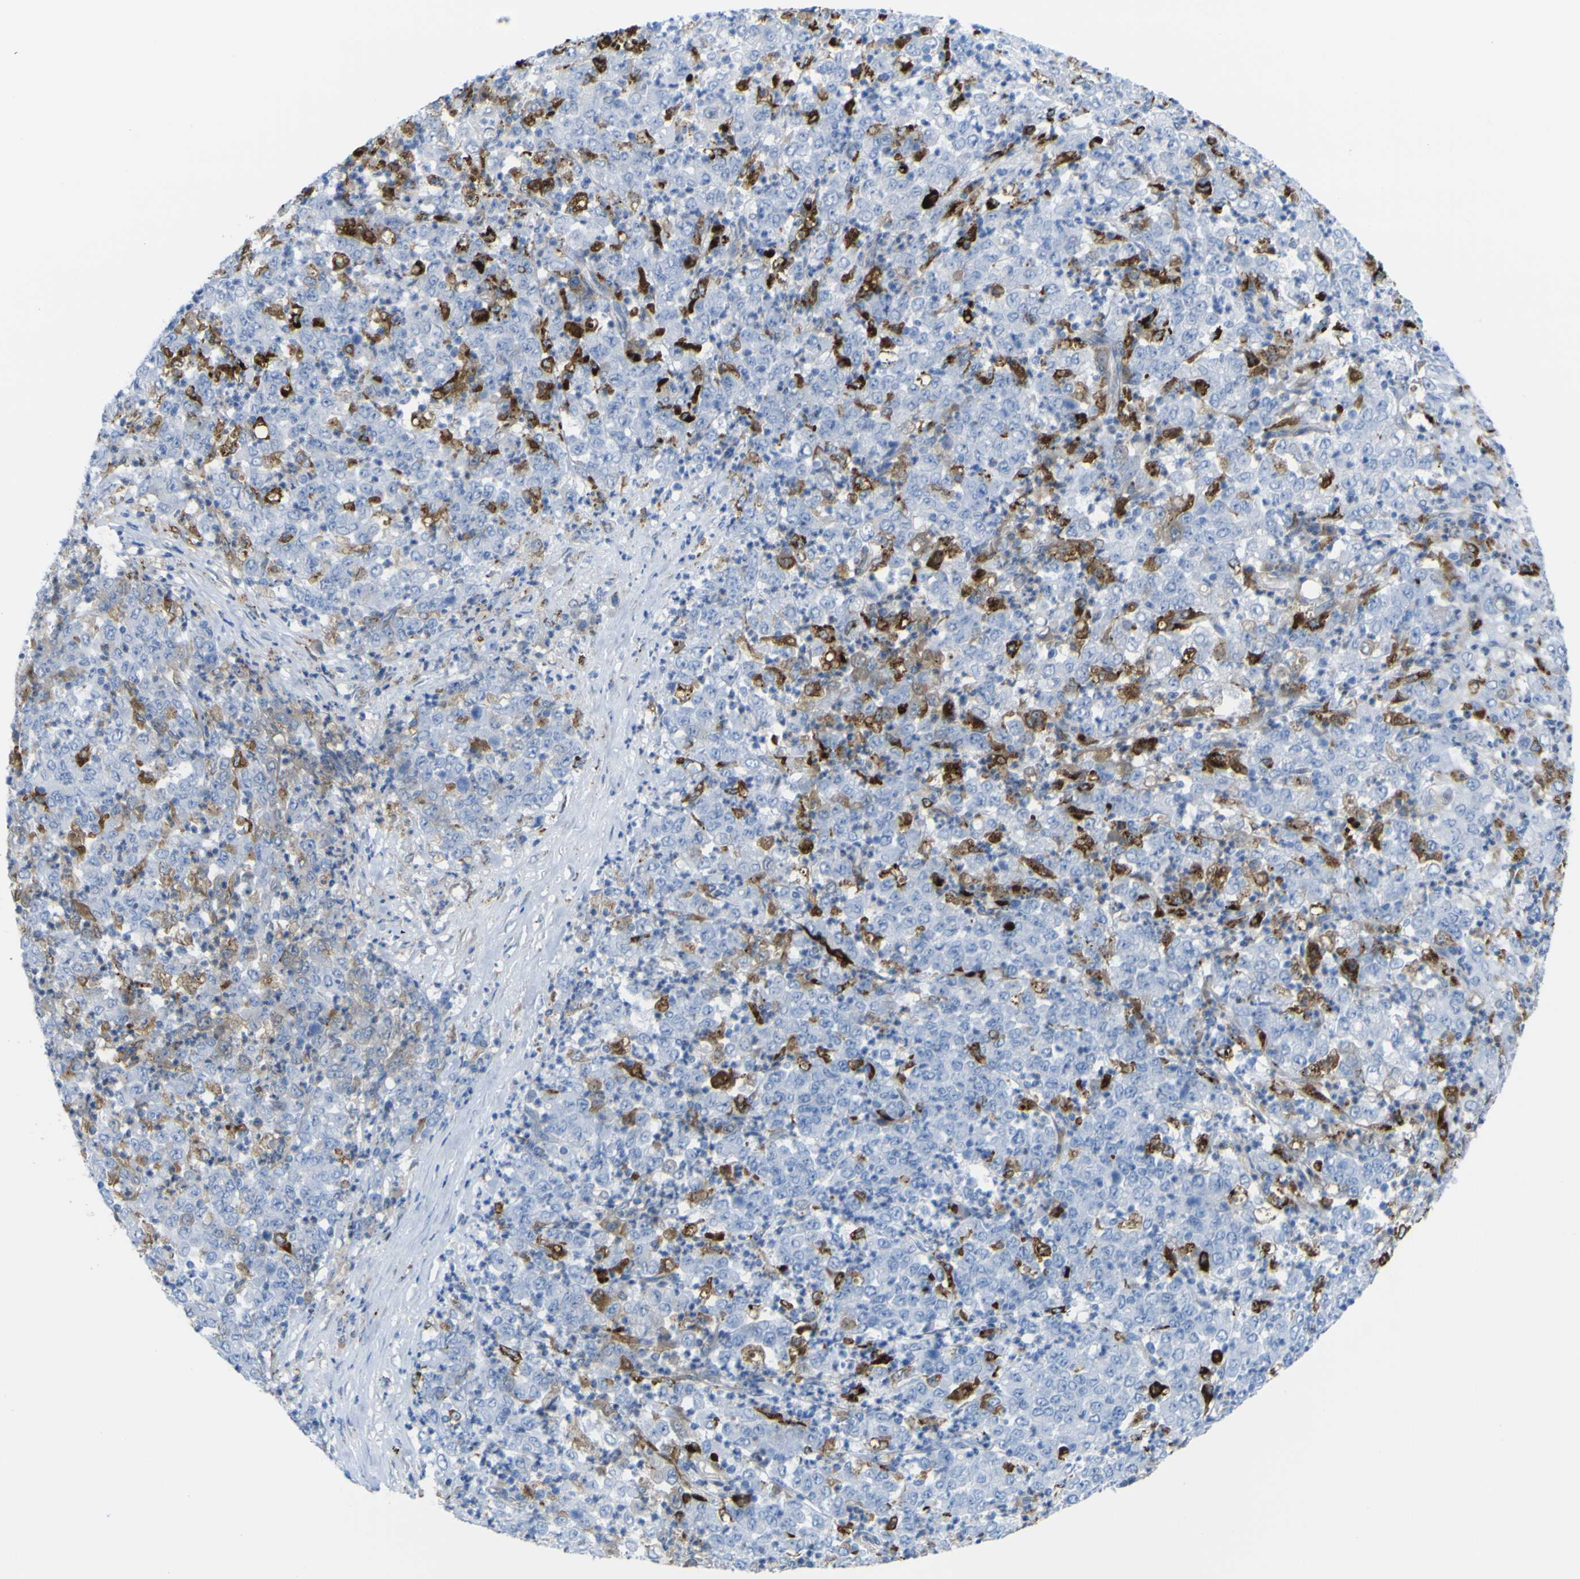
{"staining": {"intensity": "negative", "quantity": "none", "location": "none"}, "tissue": "stomach cancer", "cell_type": "Tumor cells", "image_type": "cancer", "snomed": [{"axis": "morphology", "description": "Adenocarcinoma, NOS"}, {"axis": "topography", "description": "Stomach, lower"}], "caption": "Immunohistochemistry photomicrograph of stomach cancer (adenocarcinoma) stained for a protein (brown), which shows no positivity in tumor cells.", "gene": "PLD3", "patient": {"sex": "female", "age": 71}}